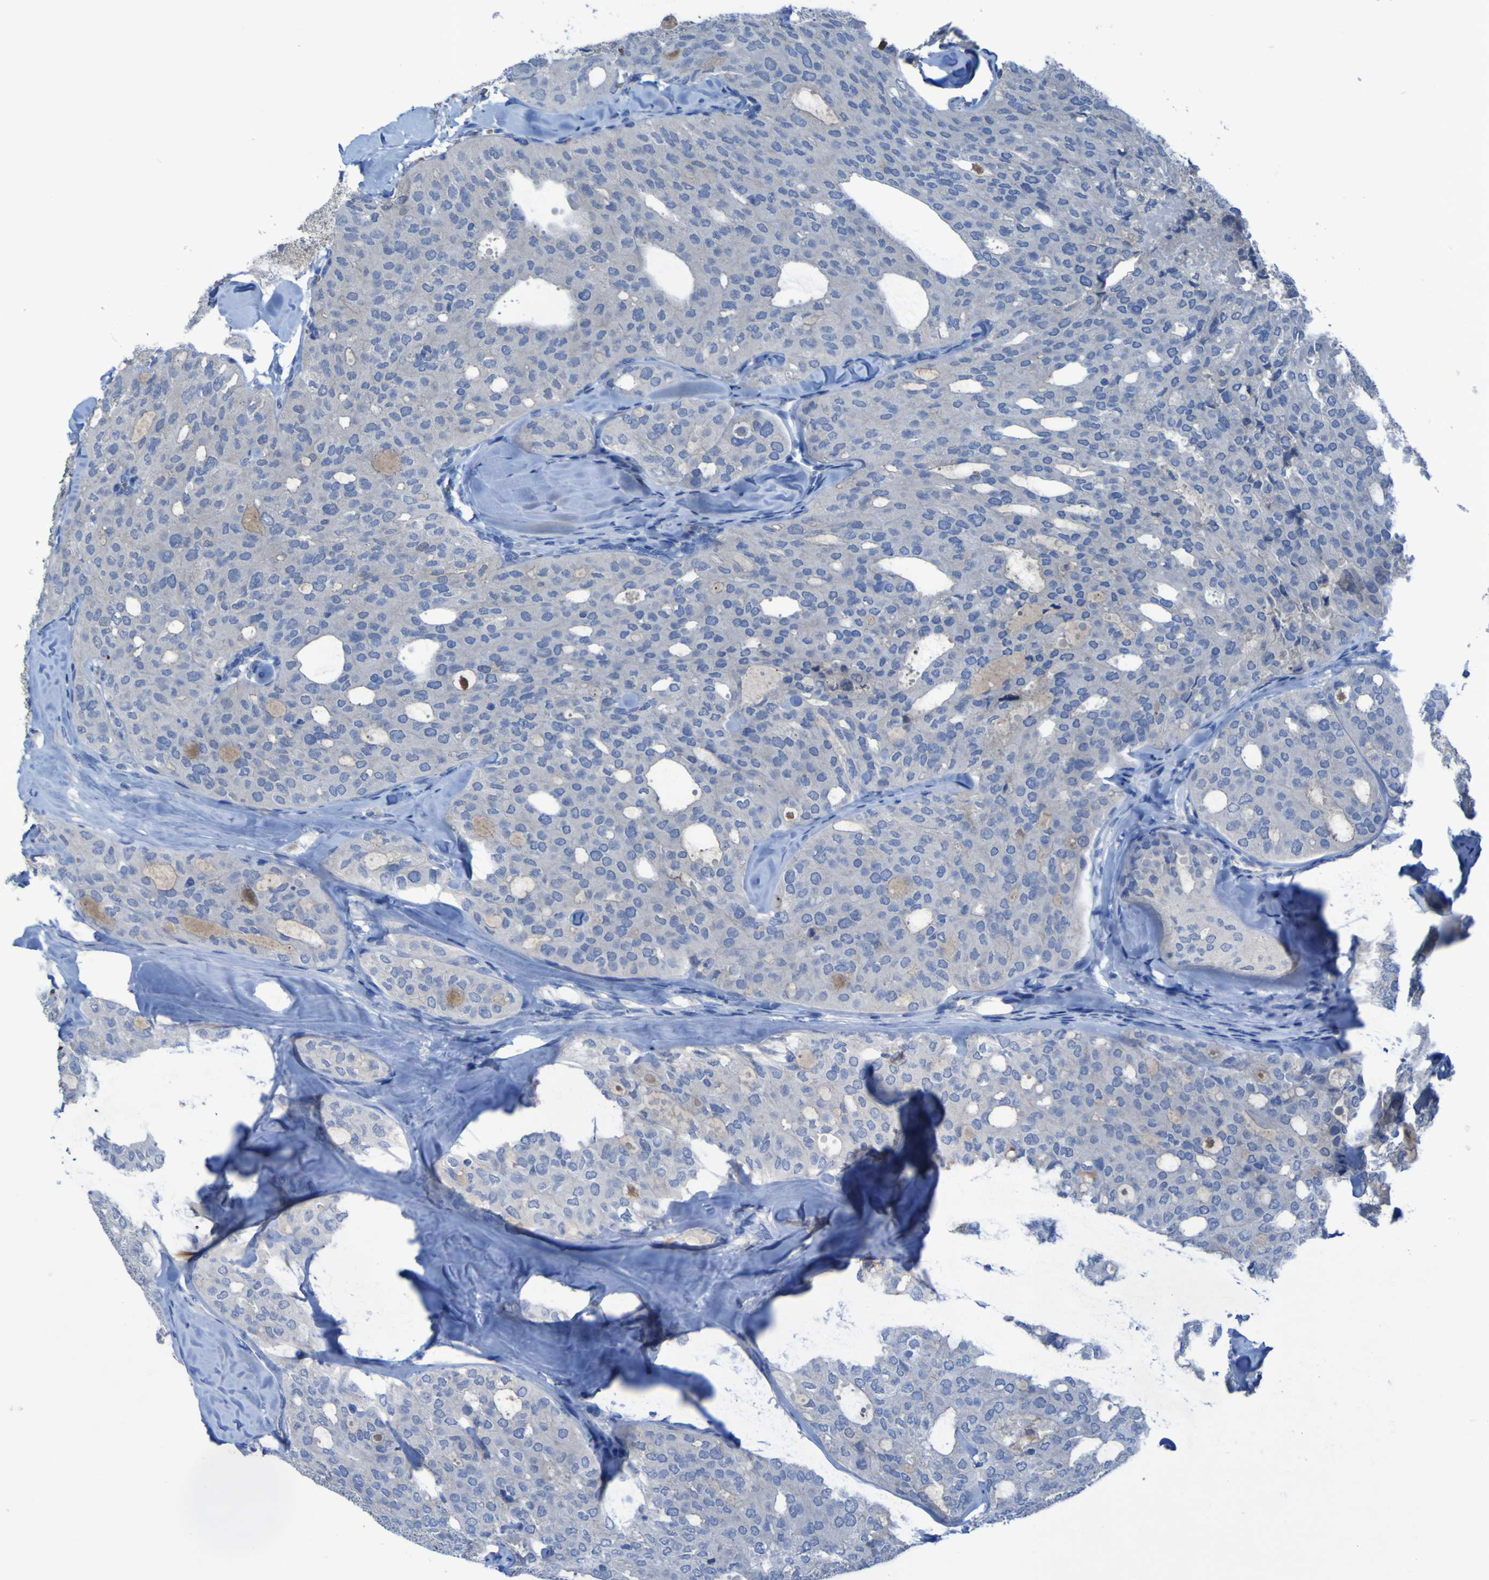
{"staining": {"intensity": "negative", "quantity": "none", "location": "none"}, "tissue": "thyroid cancer", "cell_type": "Tumor cells", "image_type": "cancer", "snomed": [{"axis": "morphology", "description": "Follicular adenoma carcinoma, NOS"}, {"axis": "topography", "description": "Thyroid gland"}], "caption": "Tumor cells are negative for protein expression in human thyroid cancer.", "gene": "SGK2", "patient": {"sex": "male", "age": 75}}